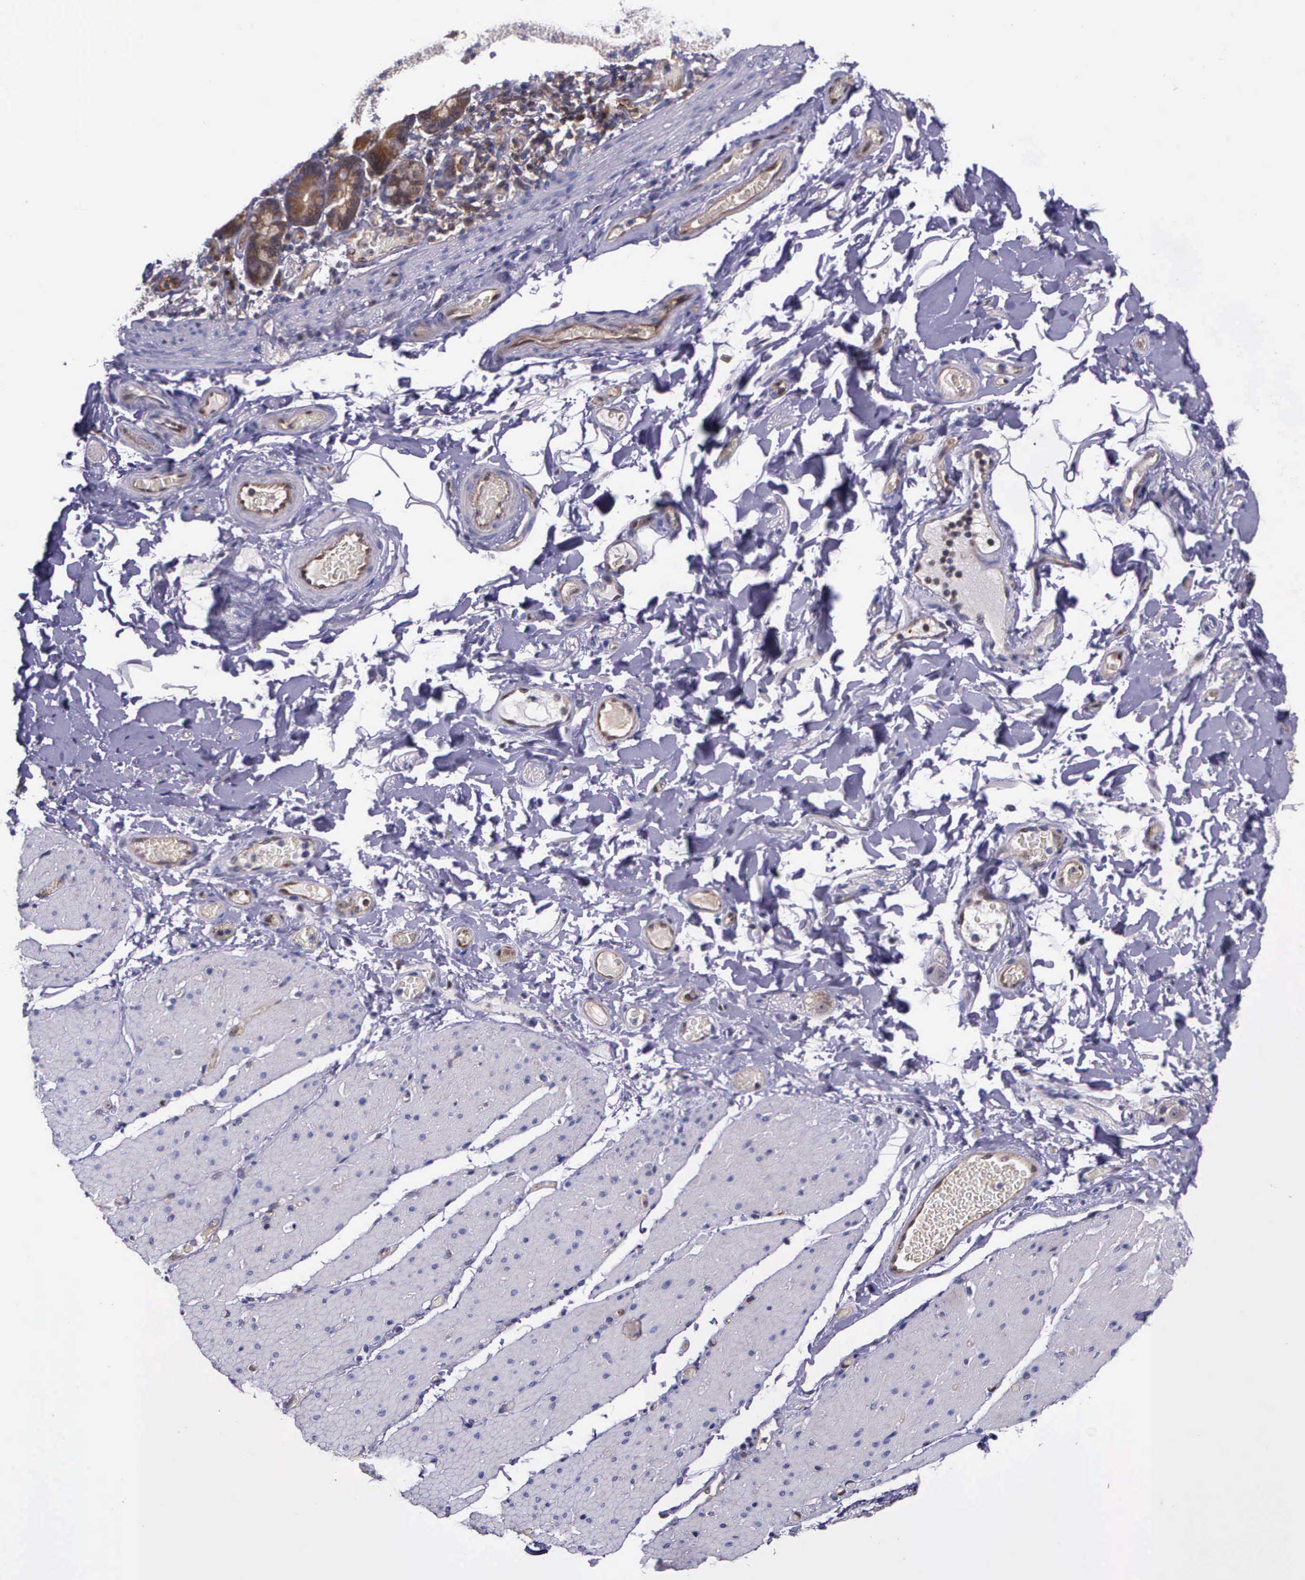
{"staining": {"intensity": "negative", "quantity": "none", "location": "none"}, "tissue": "adipose tissue", "cell_type": "Adipocytes", "image_type": "normal", "snomed": [{"axis": "morphology", "description": "Normal tissue, NOS"}, {"axis": "topography", "description": "Duodenum"}], "caption": "The immunohistochemistry (IHC) photomicrograph has no significant expression in adipocytes of adipose tissue.", "gene": "GMPR2", "patient": {"sex": "male", "age": 63}}